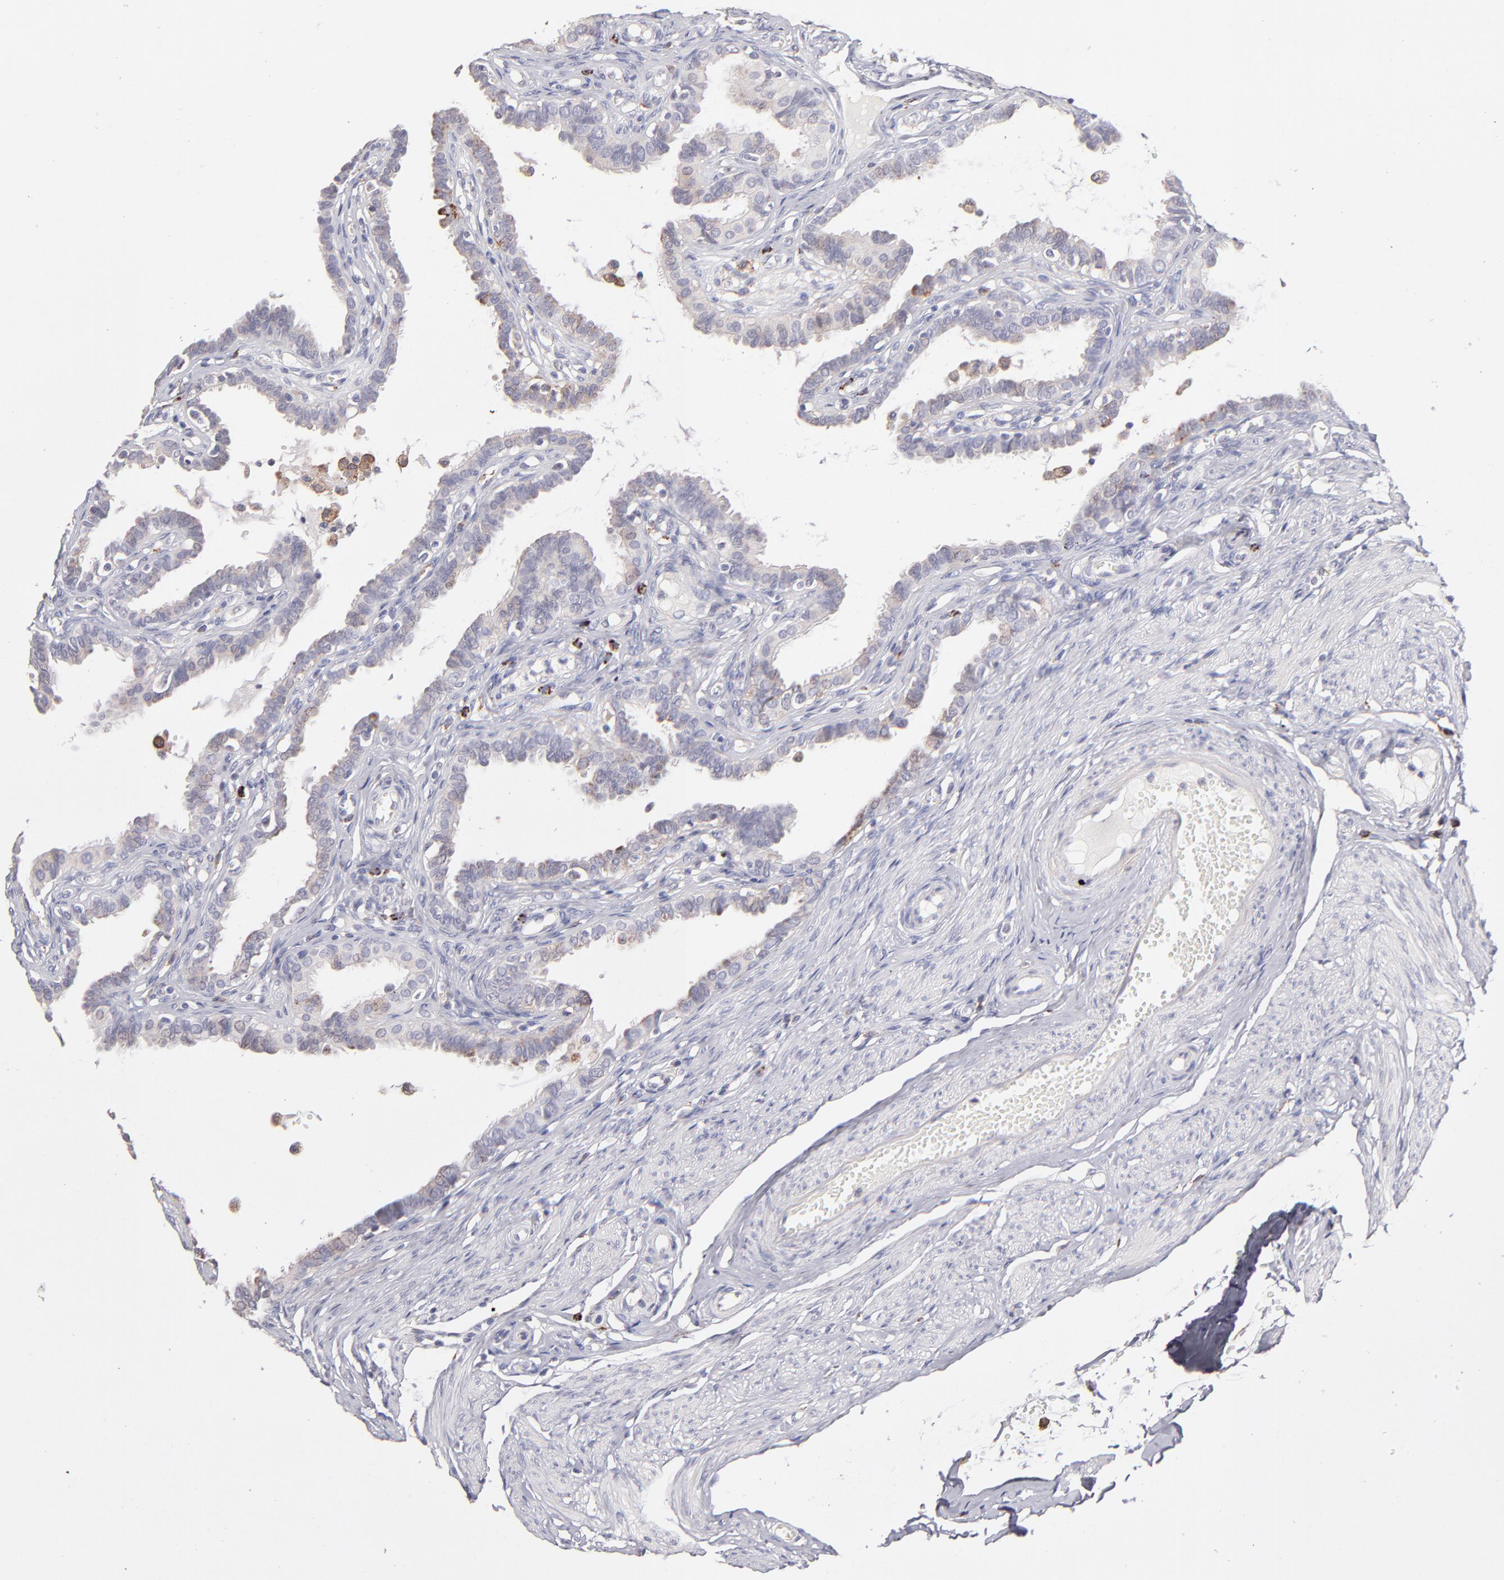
{"staining": {"intensity": "weak", "quantity": ">75%", "location": "cytoplasmic/membranous"}, "tissue": "fallopian tube", "cell_type": "Glandular cells", "image_type": "normal", "snomed": [{"axis": "morphology", "description": "Normal tissue, NOS"}, {"axis": "topography", "description": "Fallopian tube"}], "caption": "Normal fallopian tube exhibits weak cytoplasmic/membranous expression in about >75% of glandular cells.", "gene": "GLDC", "patient": {"sex": "female", "age": 67}}